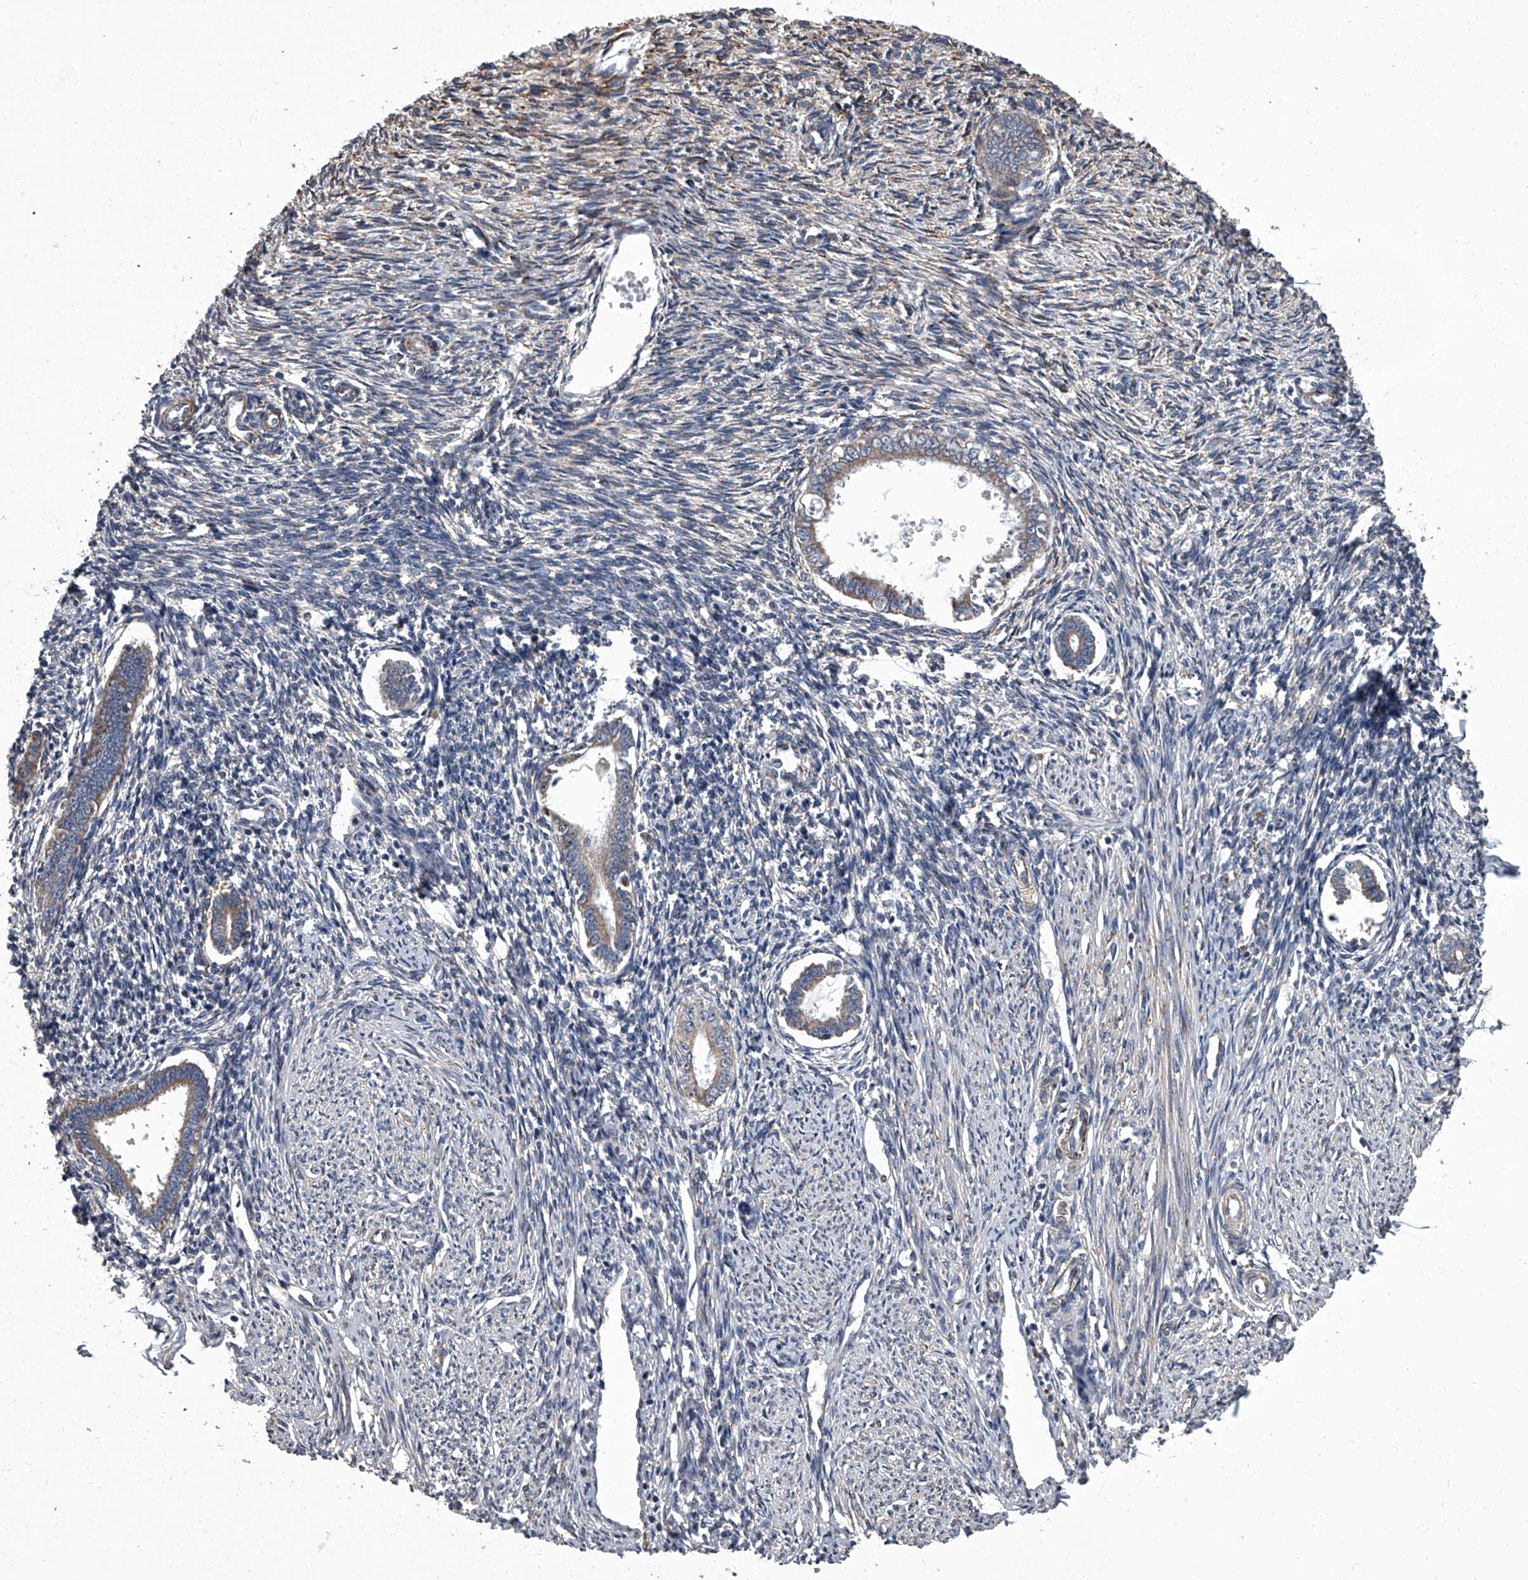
{"staining": {"intensity": "negative", "quantity": "none", "location": "none"}, "tissue": "endometrium", "cell_type": "Cells in endometrial stroma", "image_type": "normal", "snomed": [{"axis": "morphology", "description": "Normal tissue, NOS"}, {"axis": "topography", "description": "Endometrium"}], "caption": "IHC photomicrograph of normal endometrium: human endometrium stained with DAB (3,3'-diaminobenzidine) demonstrates no significant protein expression in cells in endometrial stroma.", "gene": "SIRT4", "patient": {"sex": "female", "age": 56}}